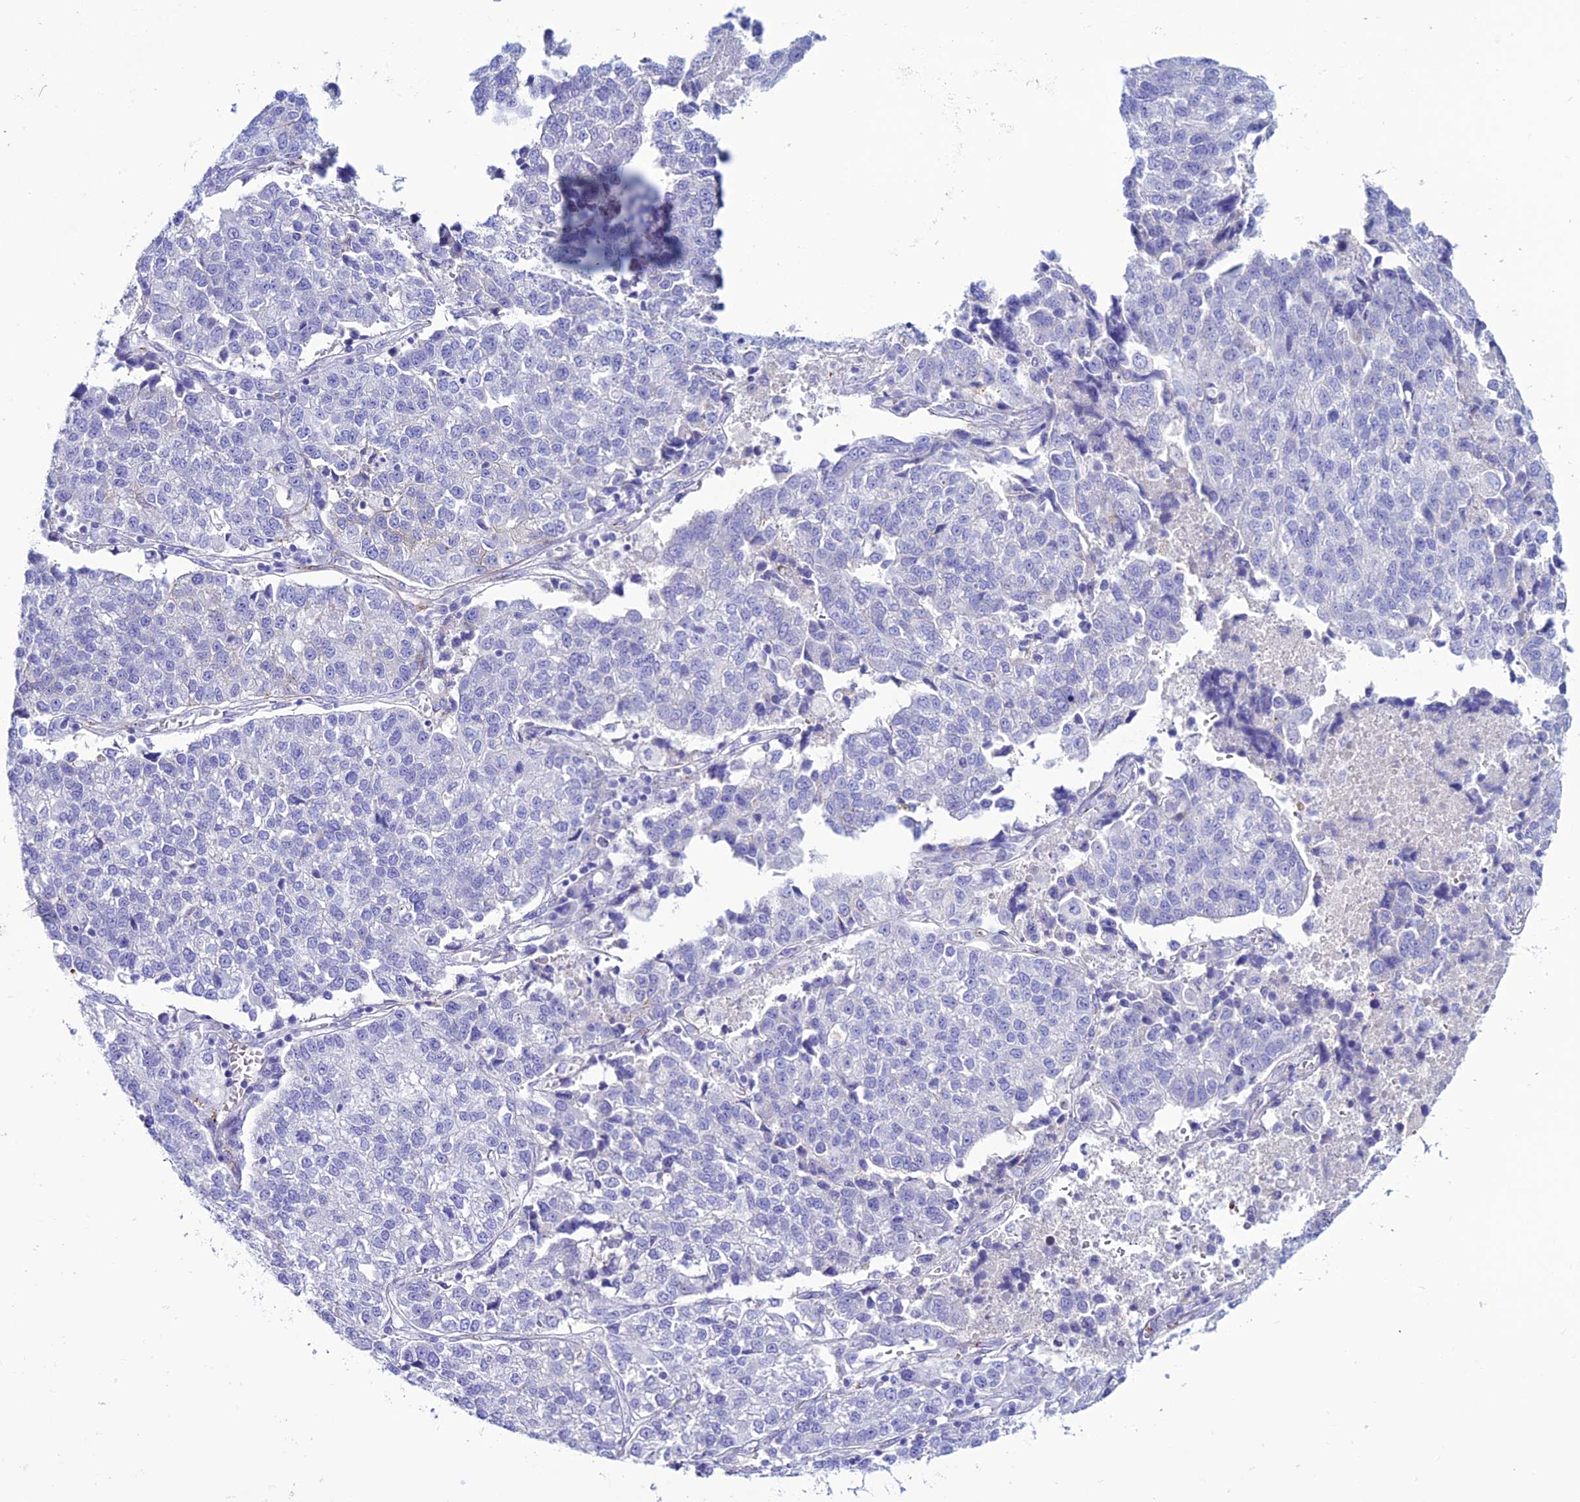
{"staining": {"intensity": "negative", "quantity": "none", "location": "none"}, "tissue": "lung cancer", "cell_type": "Tumor cells", "image_type": "cancer", "snomed": [{"axis": "morphology", "description": "Adenocarcinoma, NOS"}, {"axis": "topography", "description": "Lung"}], "caption": "This is a histopathology image of IHC staining of lung cancer (adenocarcinoma), which shows no staining in tumor cells.", "gene": "CDC42EP5", "patient": {"sex": "male", "age": 49}}